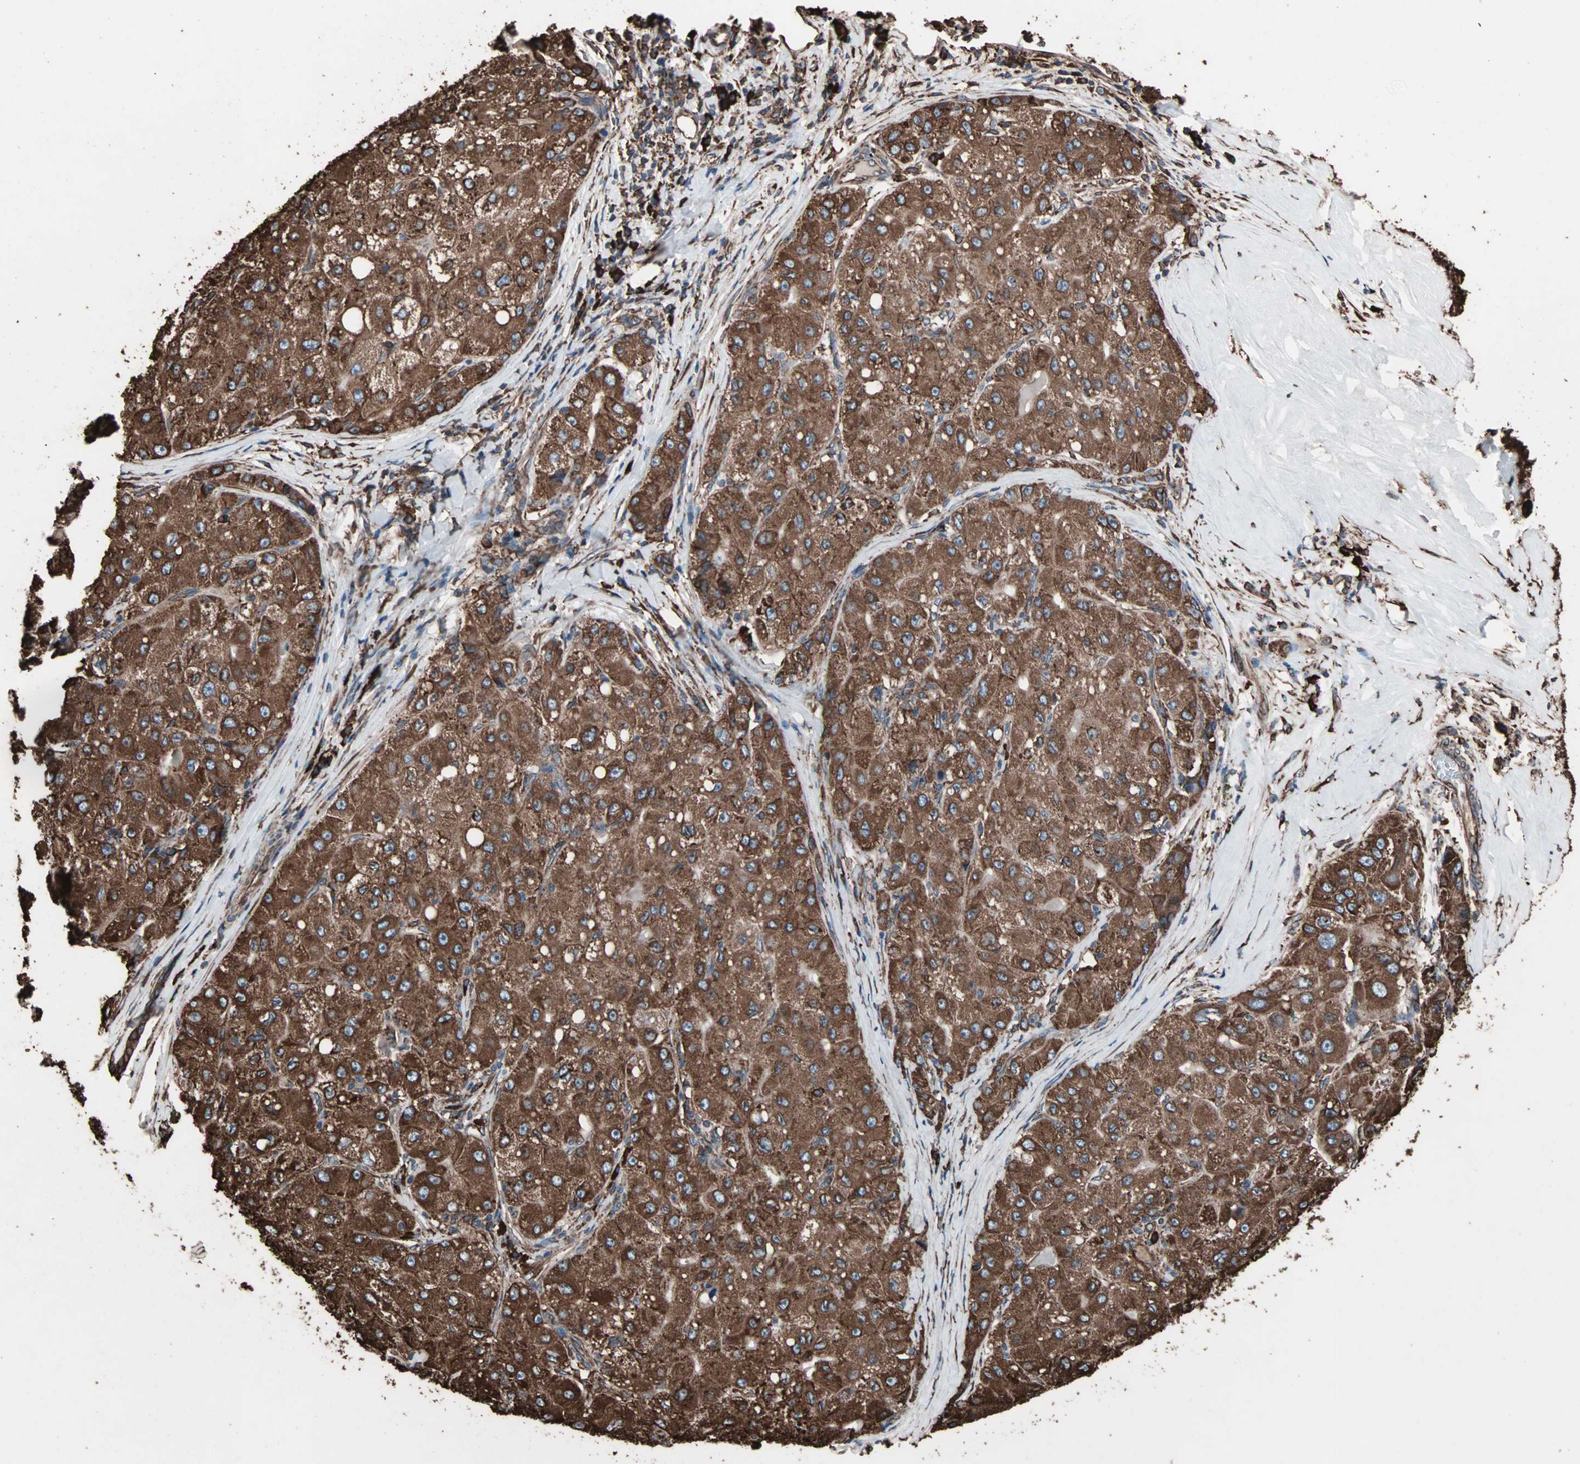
{"staining": {"intensity": "strong", "quantity": ">75%", "location": "cytoplasmic/membranous"}, "tissue": "liver cancer", "cell_type": "Tumor cells", "image_type": "cancer", "snomed": [{"axis": "morphology", "description": "Carcinoma, Hepatocellular, NOS"}, {"axis": "topography", "description": "Liver"}], "caption": "Tumor cells exhibit high levels of strong cytoplasmic/membranous expression in approximately >75% of cells in human liver hepatocellular carcinoma. (DAB IHC with brightfield microscopy, high magnification).", "gene": "HSP90B1", "patient": {"sex": "male", "age": 80}}